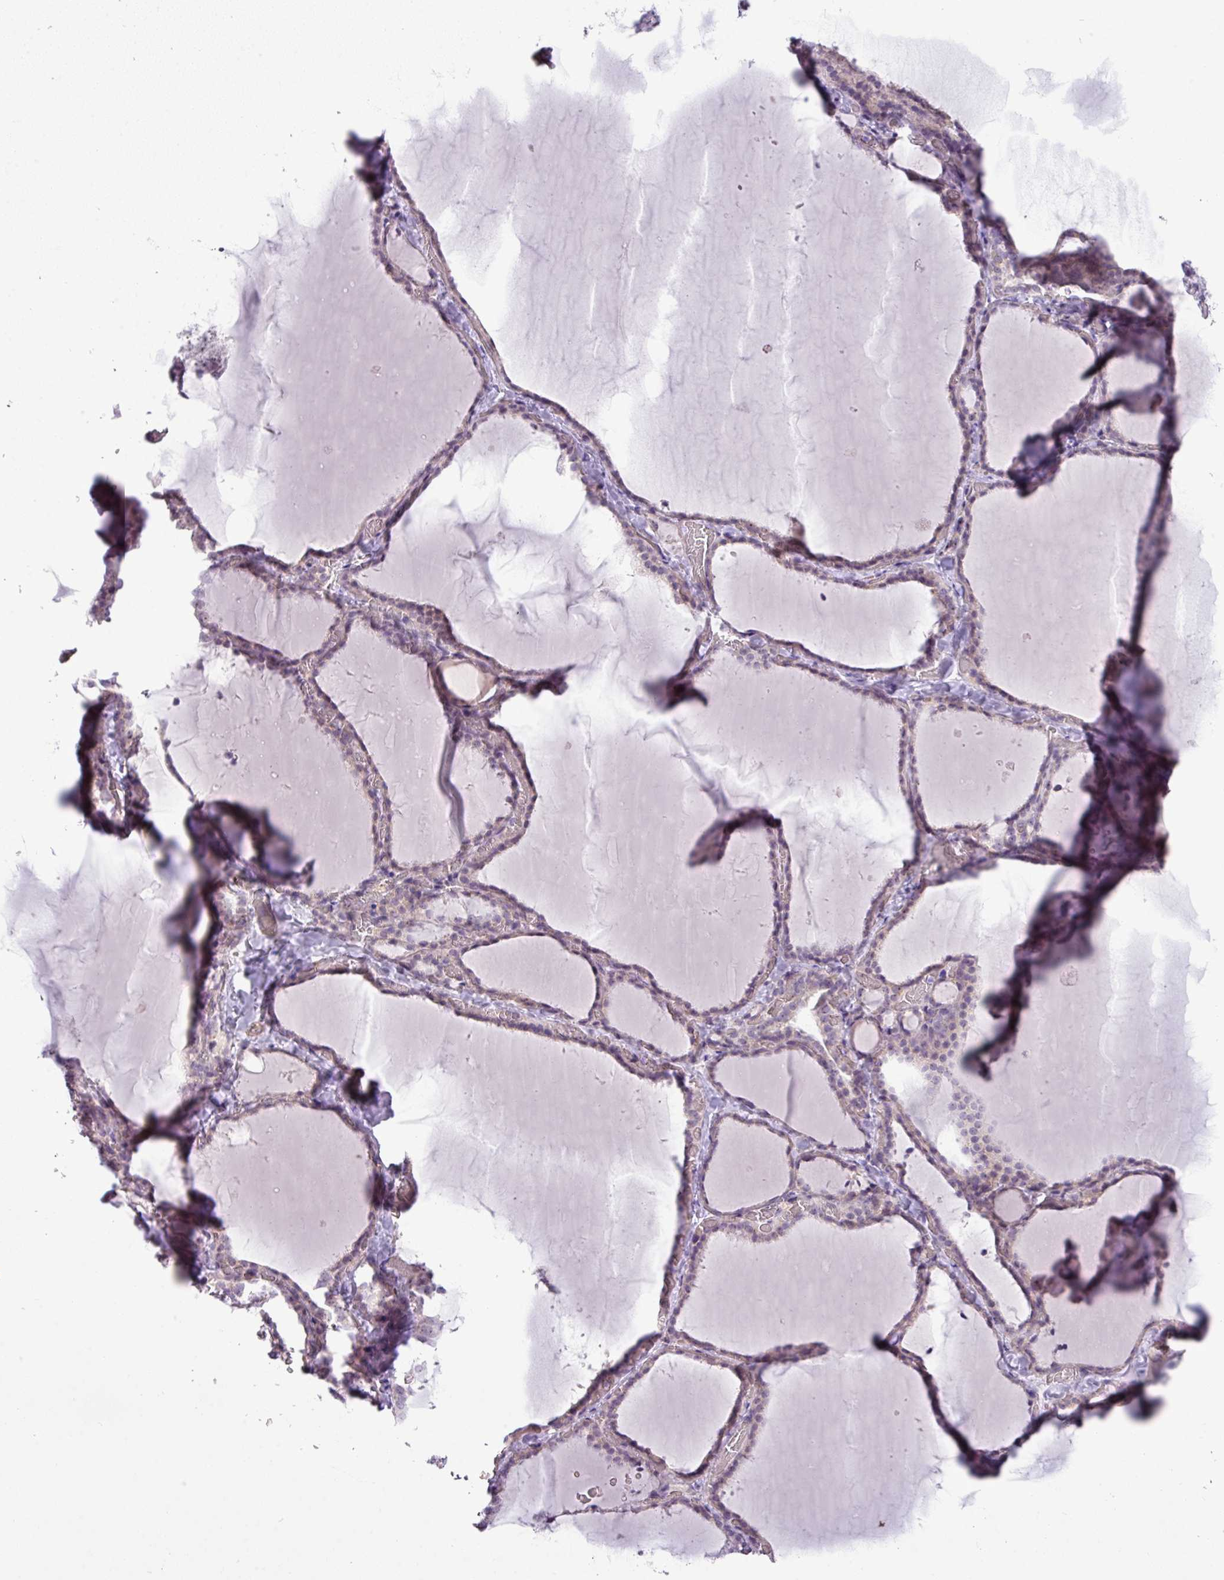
{"staining": {"intensity": "weak", "quantity": "<25%", "location": "cytoplasmic/membranous"}, "tissue": "thyroid gland", "cell_type": "Glandular cells", "image_type": "normal", "snomed": [{"axis": "morphology", "description": "Normal tissue, NOS"}, {"axis": "topography", "description": "Thyroid gland"}], "caption": "DAB (3,3'-diaminobenzidine) immunohistochemical staining of unremarkable thyroid gland displays no significant staining in glandular cells. The staining is performed using DAB brown chromogen with nuclei counter-stained in using hematoxylin.", "gene": "MAK16", "patient": {"sex": "female", "age": 22}}